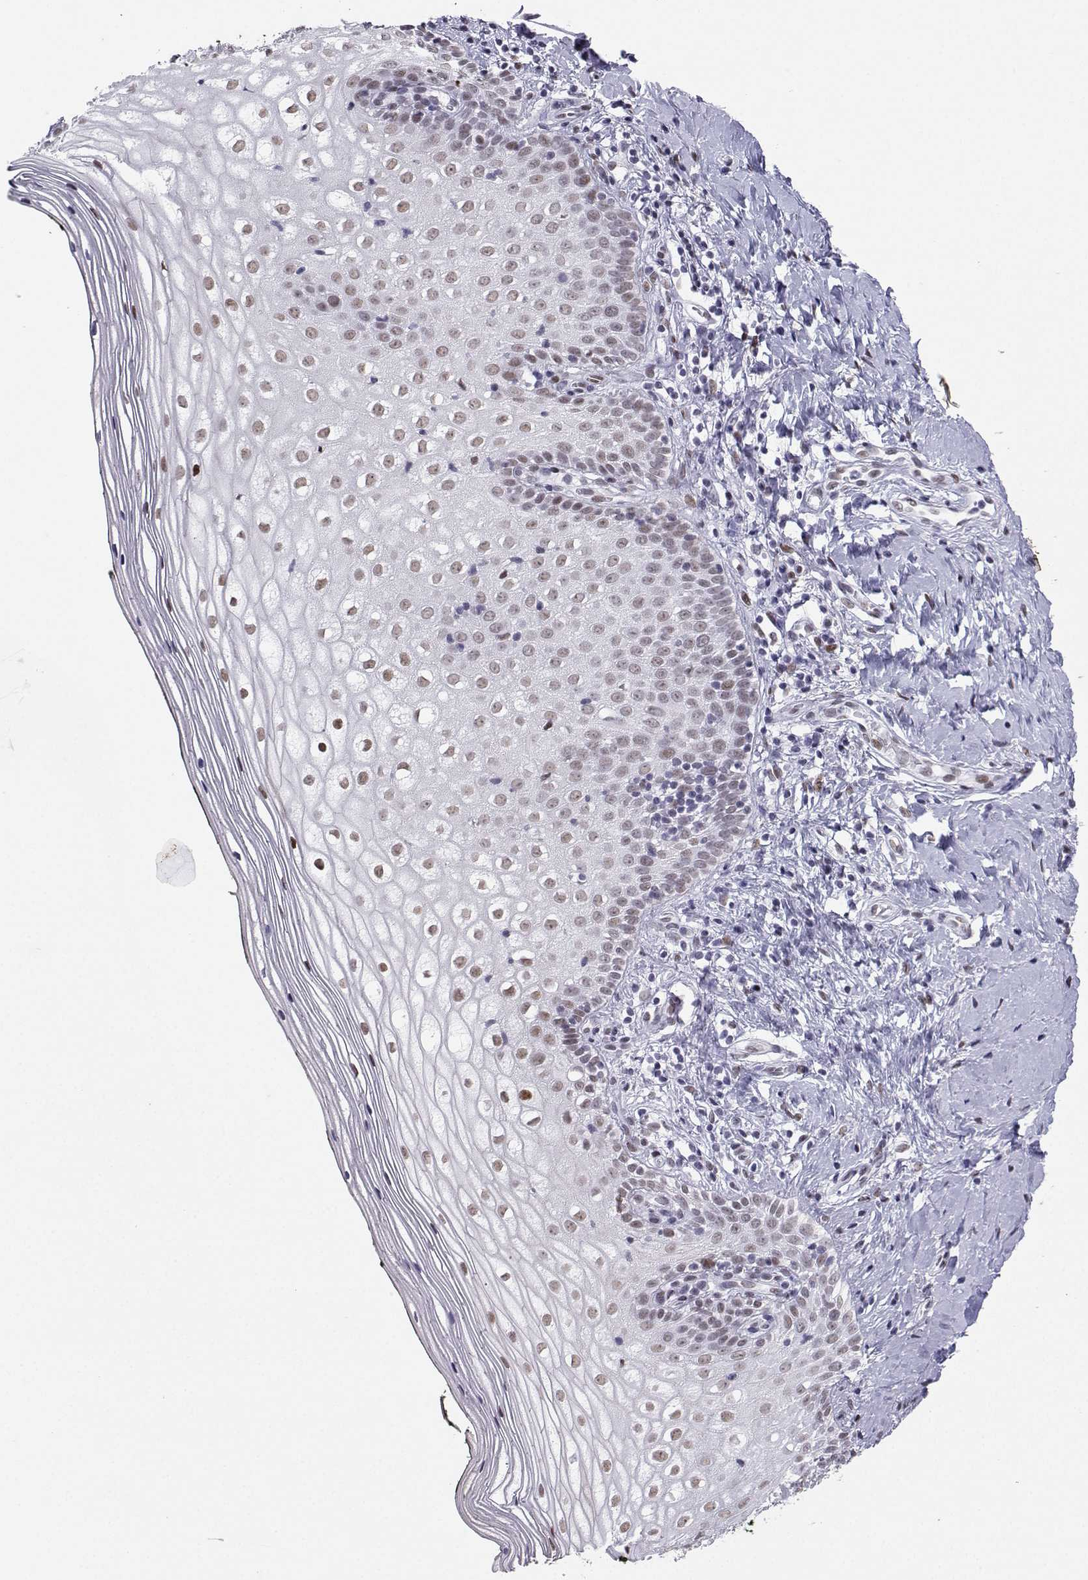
{"staining": {"intensity": "weak", "quantity": ">75%", "location": "nuclear"}, "tissue": "vagina", "cell_type": "Squamous epithelial cells", "image_type": "normal", "snomed": [{"axis": "morphology", "description": "Normal tissue, NOS"}, {"axis": "topography", "description": "Vagina"}], "caption": "Immunohistochemistry (IHC) histopathology image of benign vagina: human vagina stained using immunohistochemistry (IHC) shows low levels of weak protein expression localized specifically in the nuclear of squamous epithelial cells, appearing as a nuclear brown color.", "gene": "LORICRIN", "patient": {"sex": "female", "age": 47}}